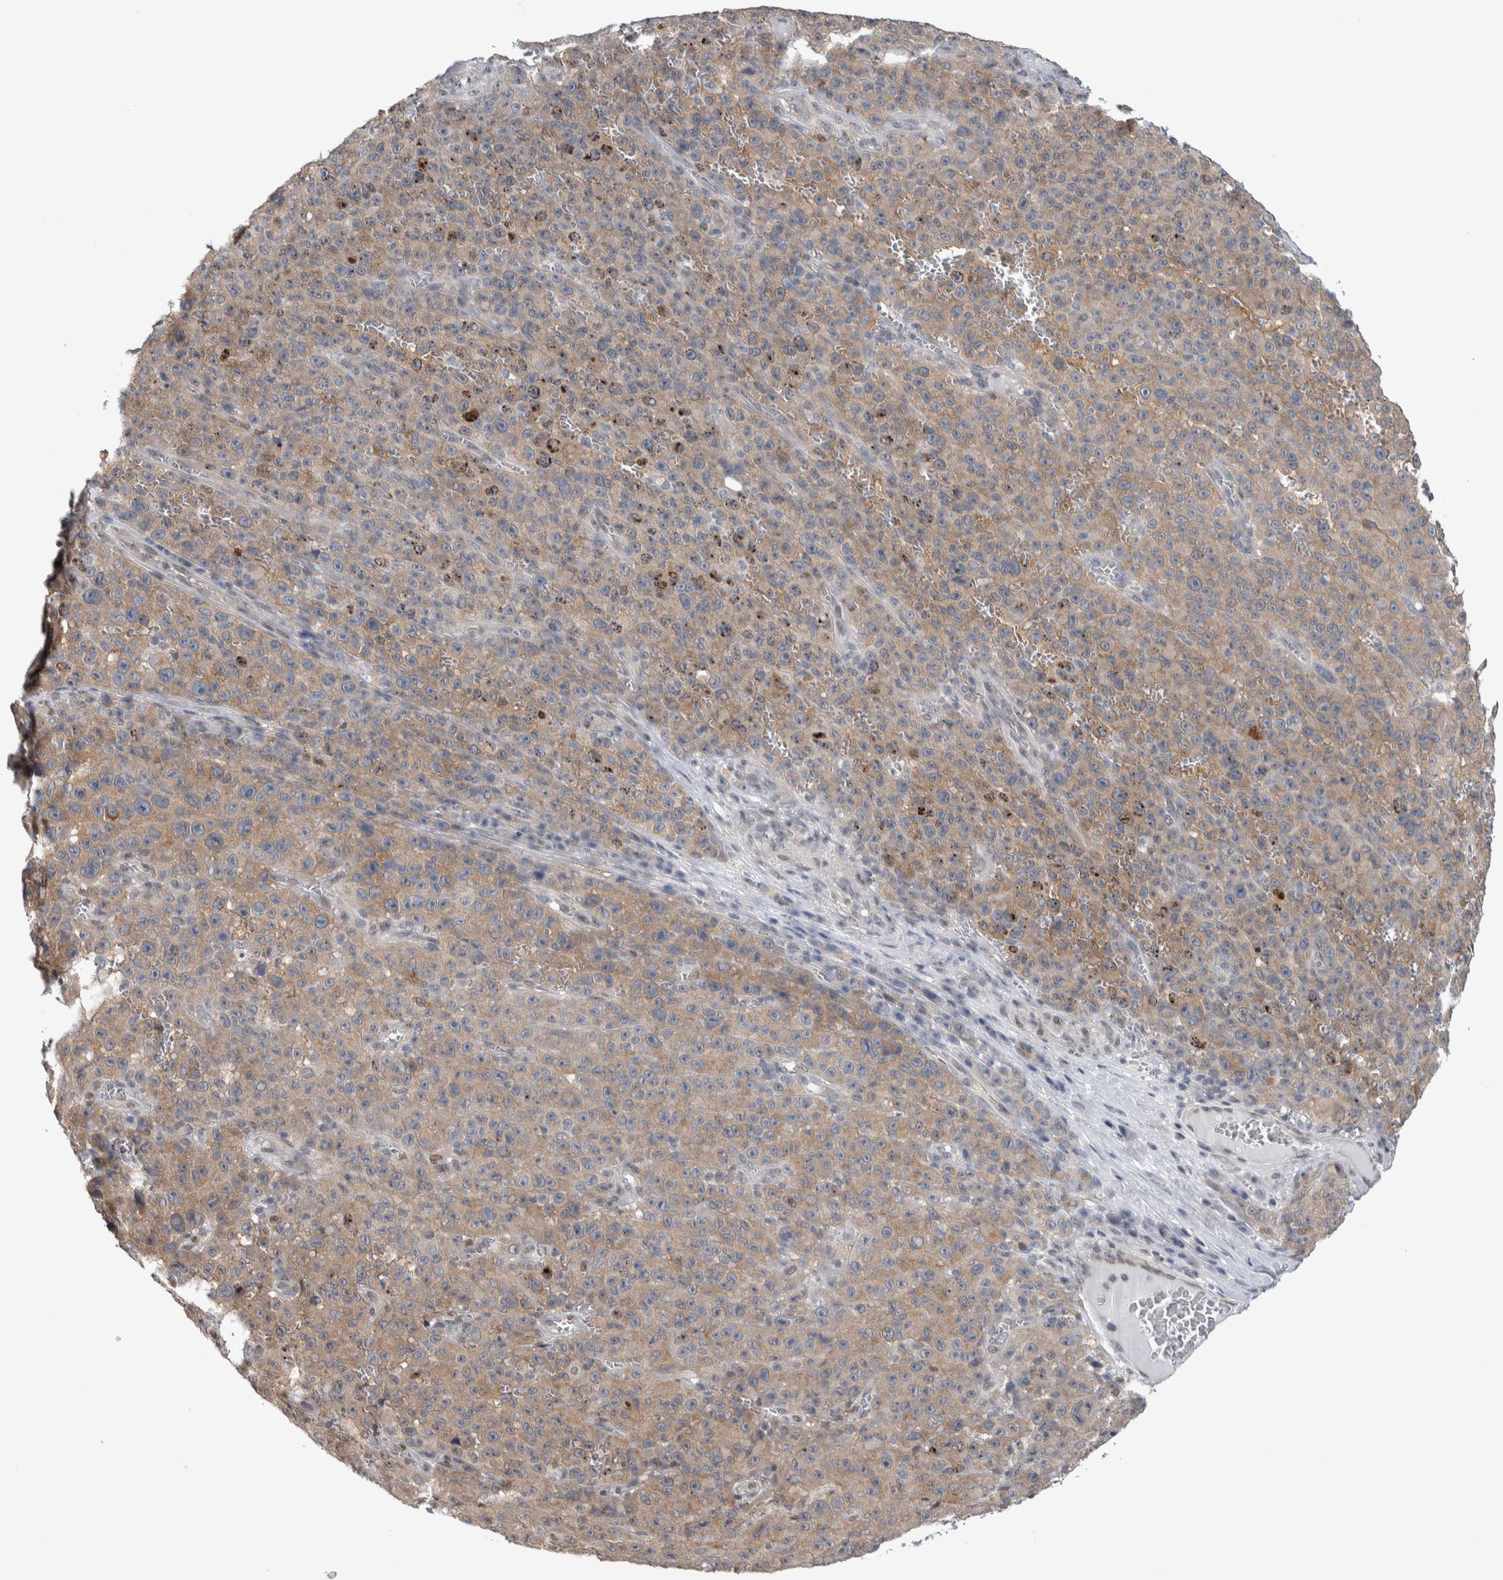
{"staining": {"intensity": "moderate", "quantity": "25%-75%", "location": "cytoplasmic/membranous"}, "tissue": "melanoma", "cell_type": "Tumor cells", "image_type": "cancer", "snomed": [{"axis": "morphology", "description": "Malignant melanoma, NOS"}, {"axis": "topography", "description": "Skin"}], "caption": "Immunohistochemical staining of malignant melanoma displays medium levels of moderate cytoplasmic/membranous staining in about 25%-75% of tumor cells. Using DAB (brown) and hematoxylin (blue) stains, captured at high magnification using brightfield microscopy.", "gene": "TAX1BP1", "patient": {"sex": "female", "age": 82}}